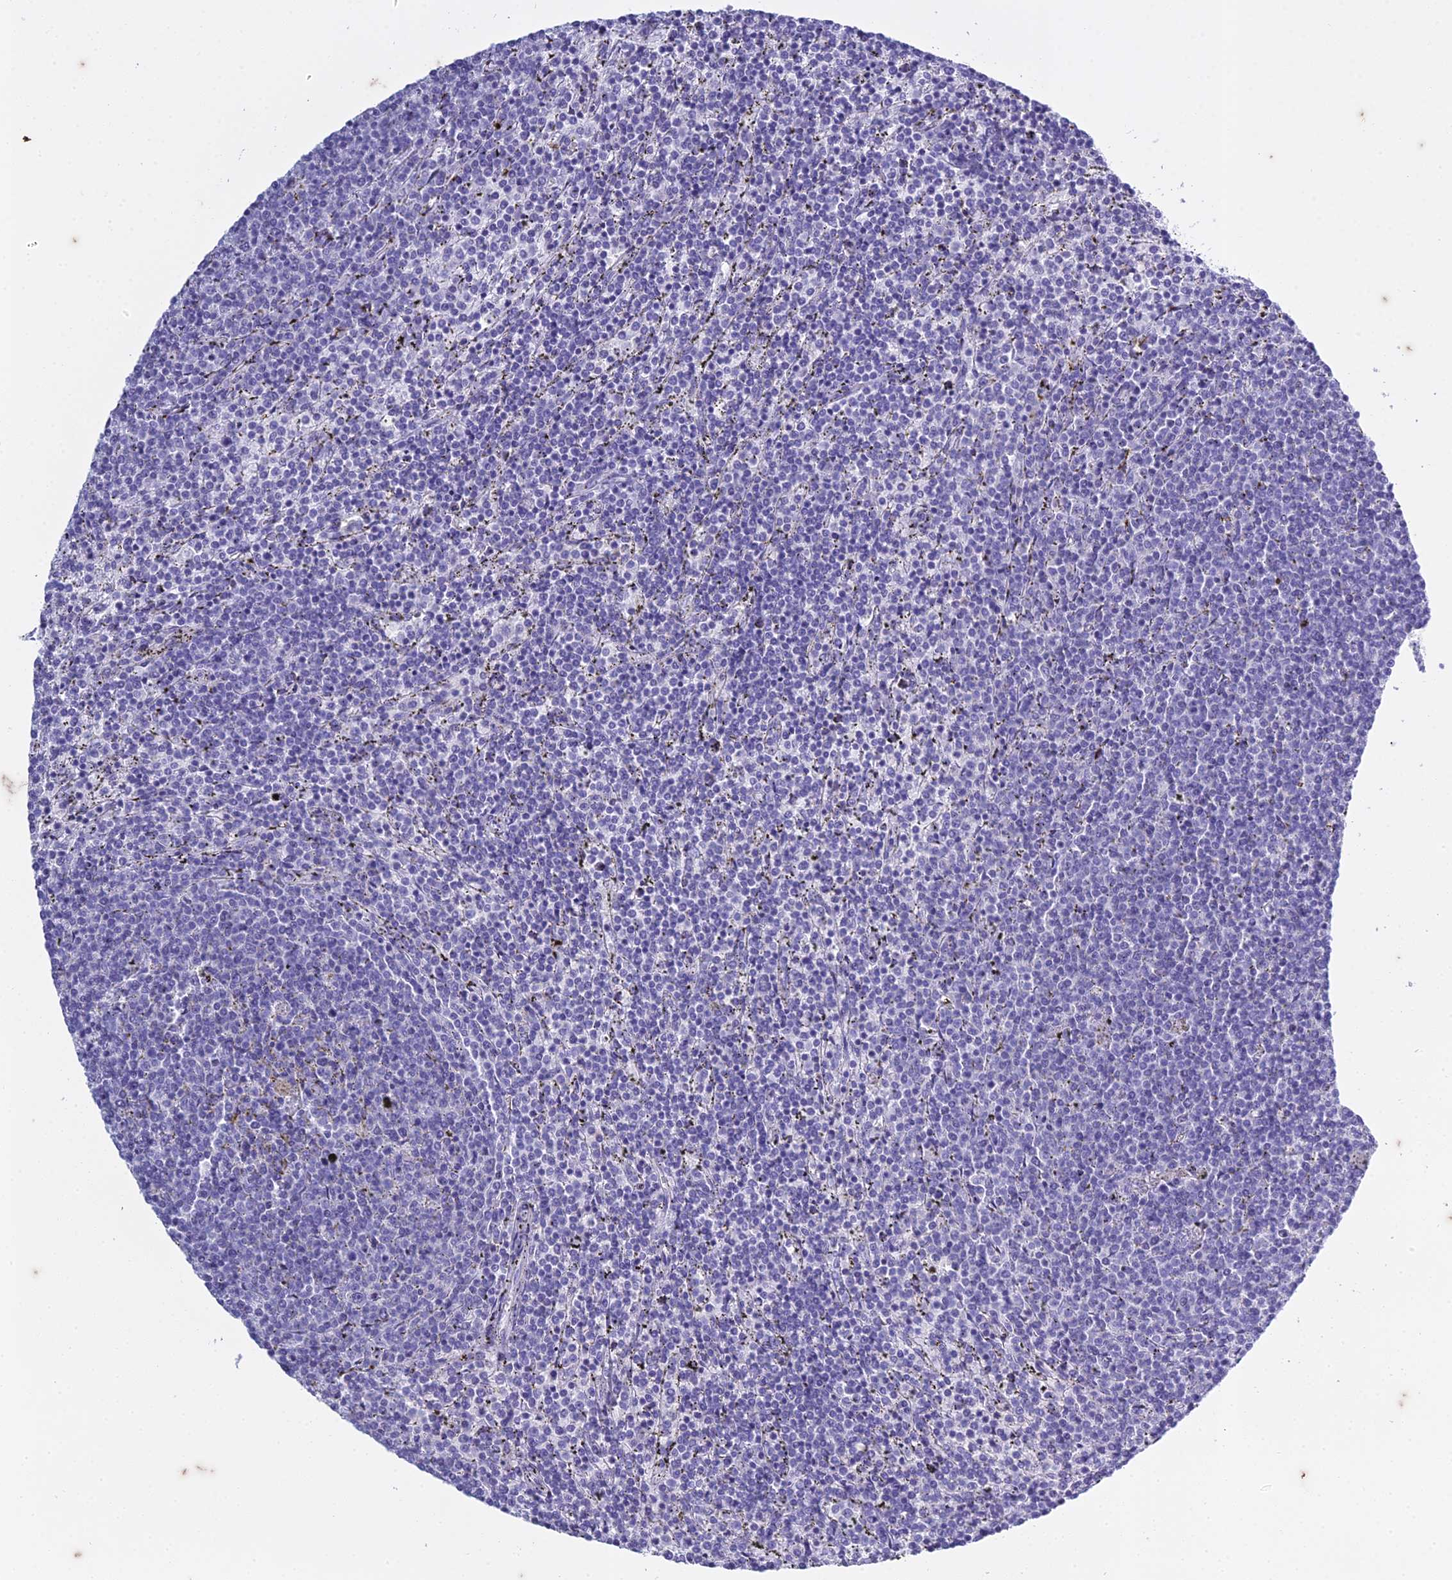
{"staining": {"intensity": "negative", "quantity": "none", "location": "none"}, "tissue": "lymphoma", "cell_type": "Tumor cells", "image_type": "cancer", "snomed": [{"axis": "morphology", "description": "Malignant lymphoma, non-Hodgkin's type, Low grade"}, {"axis": "topography", "description": "Spleen"}], "caption": "IHC of lymphoma exhibits no expression in tumor cells. (DAB immunohistochemistry (IHC) visualized using brightfield microscopy, high magnification).", "gene": "HMGB4", "patient": {"sex": "female", "age": 50}}